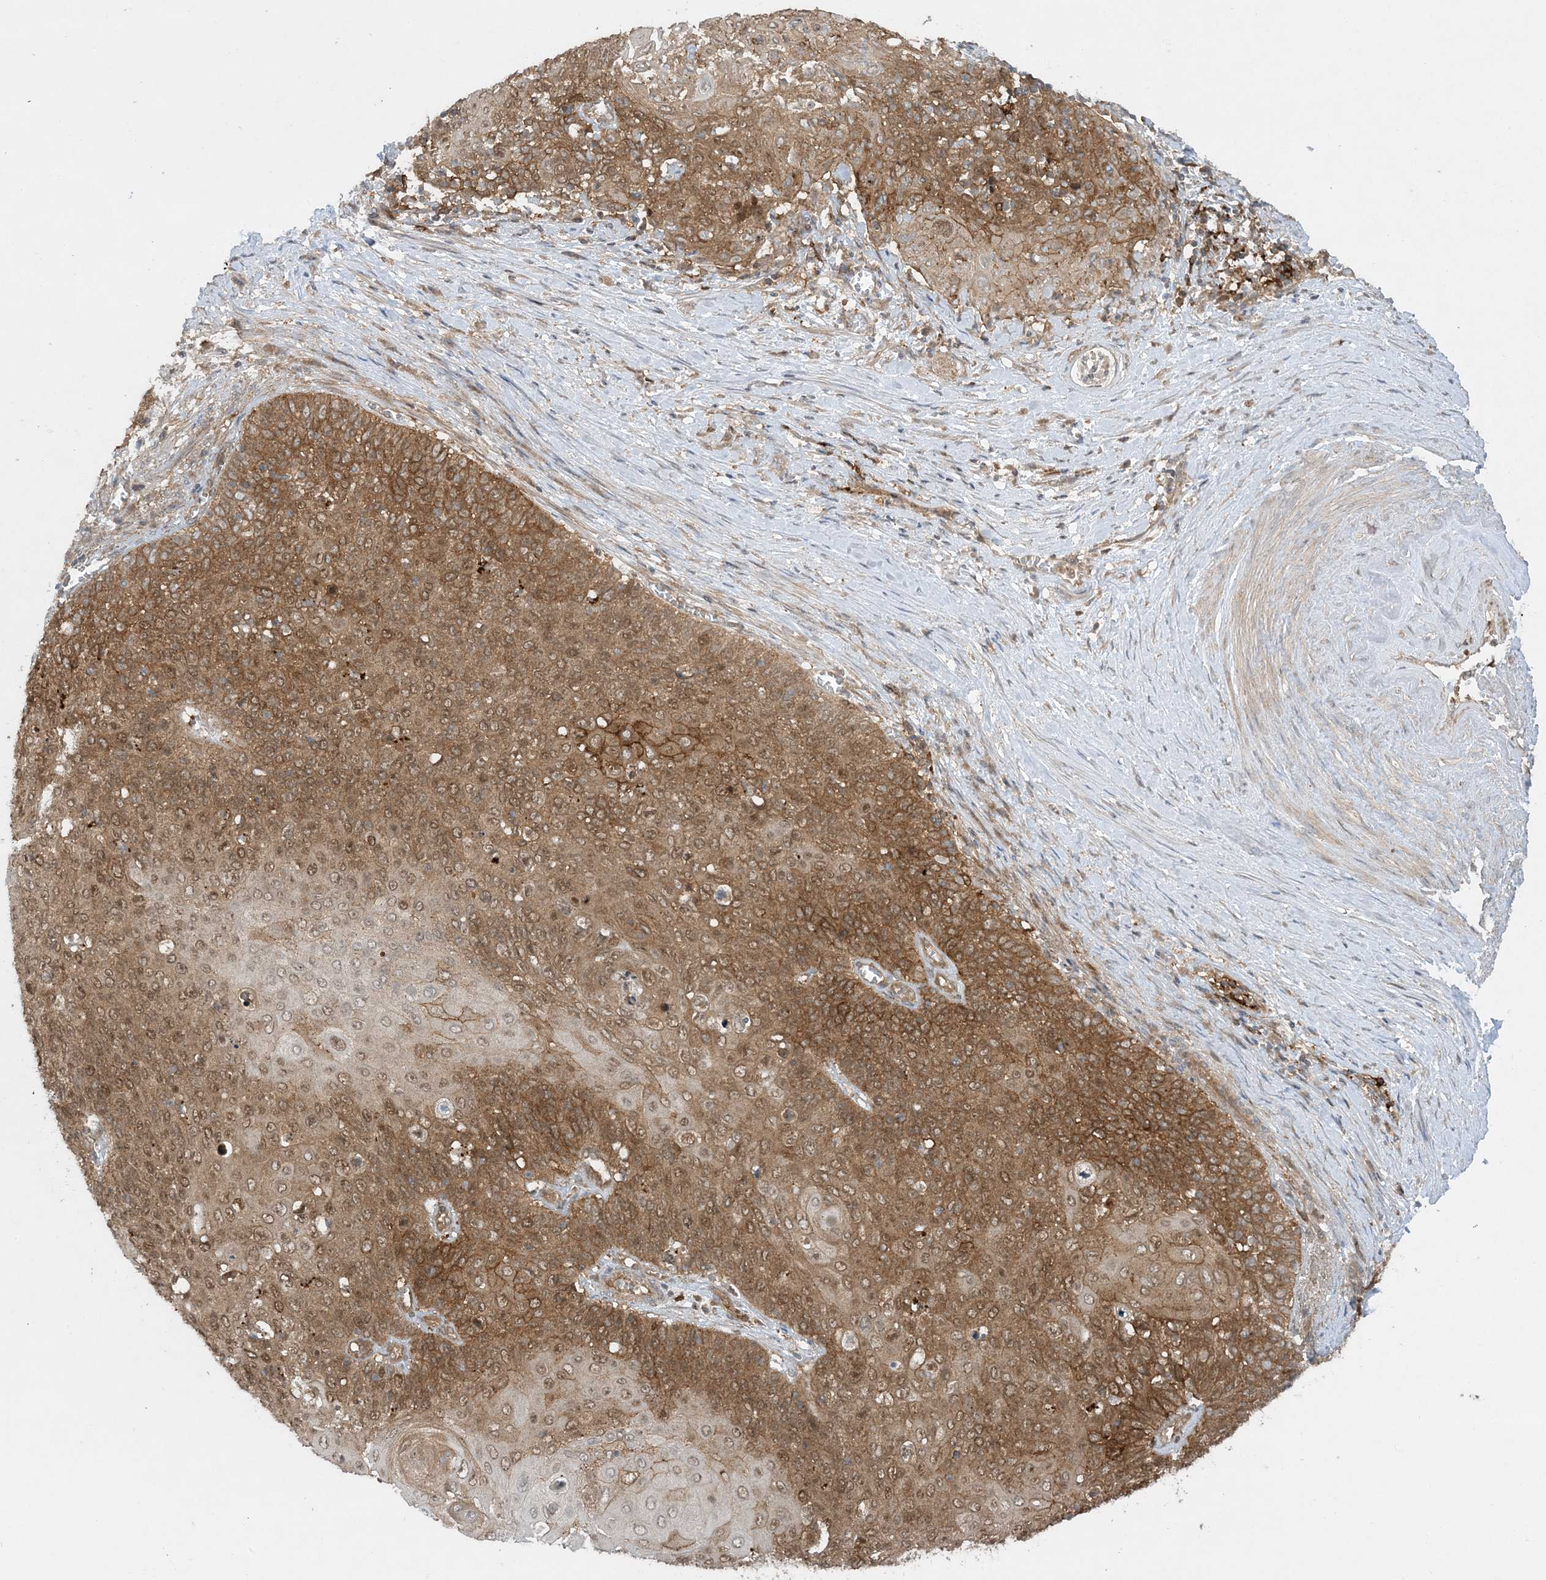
{"staining": {"intensity": "moderate", "quantity": ">75%", "location": "cytoplasmic/membranous,nuclear"}, "tissue": "cervical cancer", "cell_type": "Tumor cells", "image_type": "cancer", "snomed": [{"axis": "morphology", "description": "Squamous cell carcinoma, NOS"}, {"axis": "topography", "description": "Cervix"}], "caption": "Cervical cancer was stained to show a protein in brown. There is medium levels of moderate cytoplasmic/membranous and nuclear staining in approximately >75% of tumor cells.", "gene": "STAM2", "patient": {"sex": "female", "age": 39}}